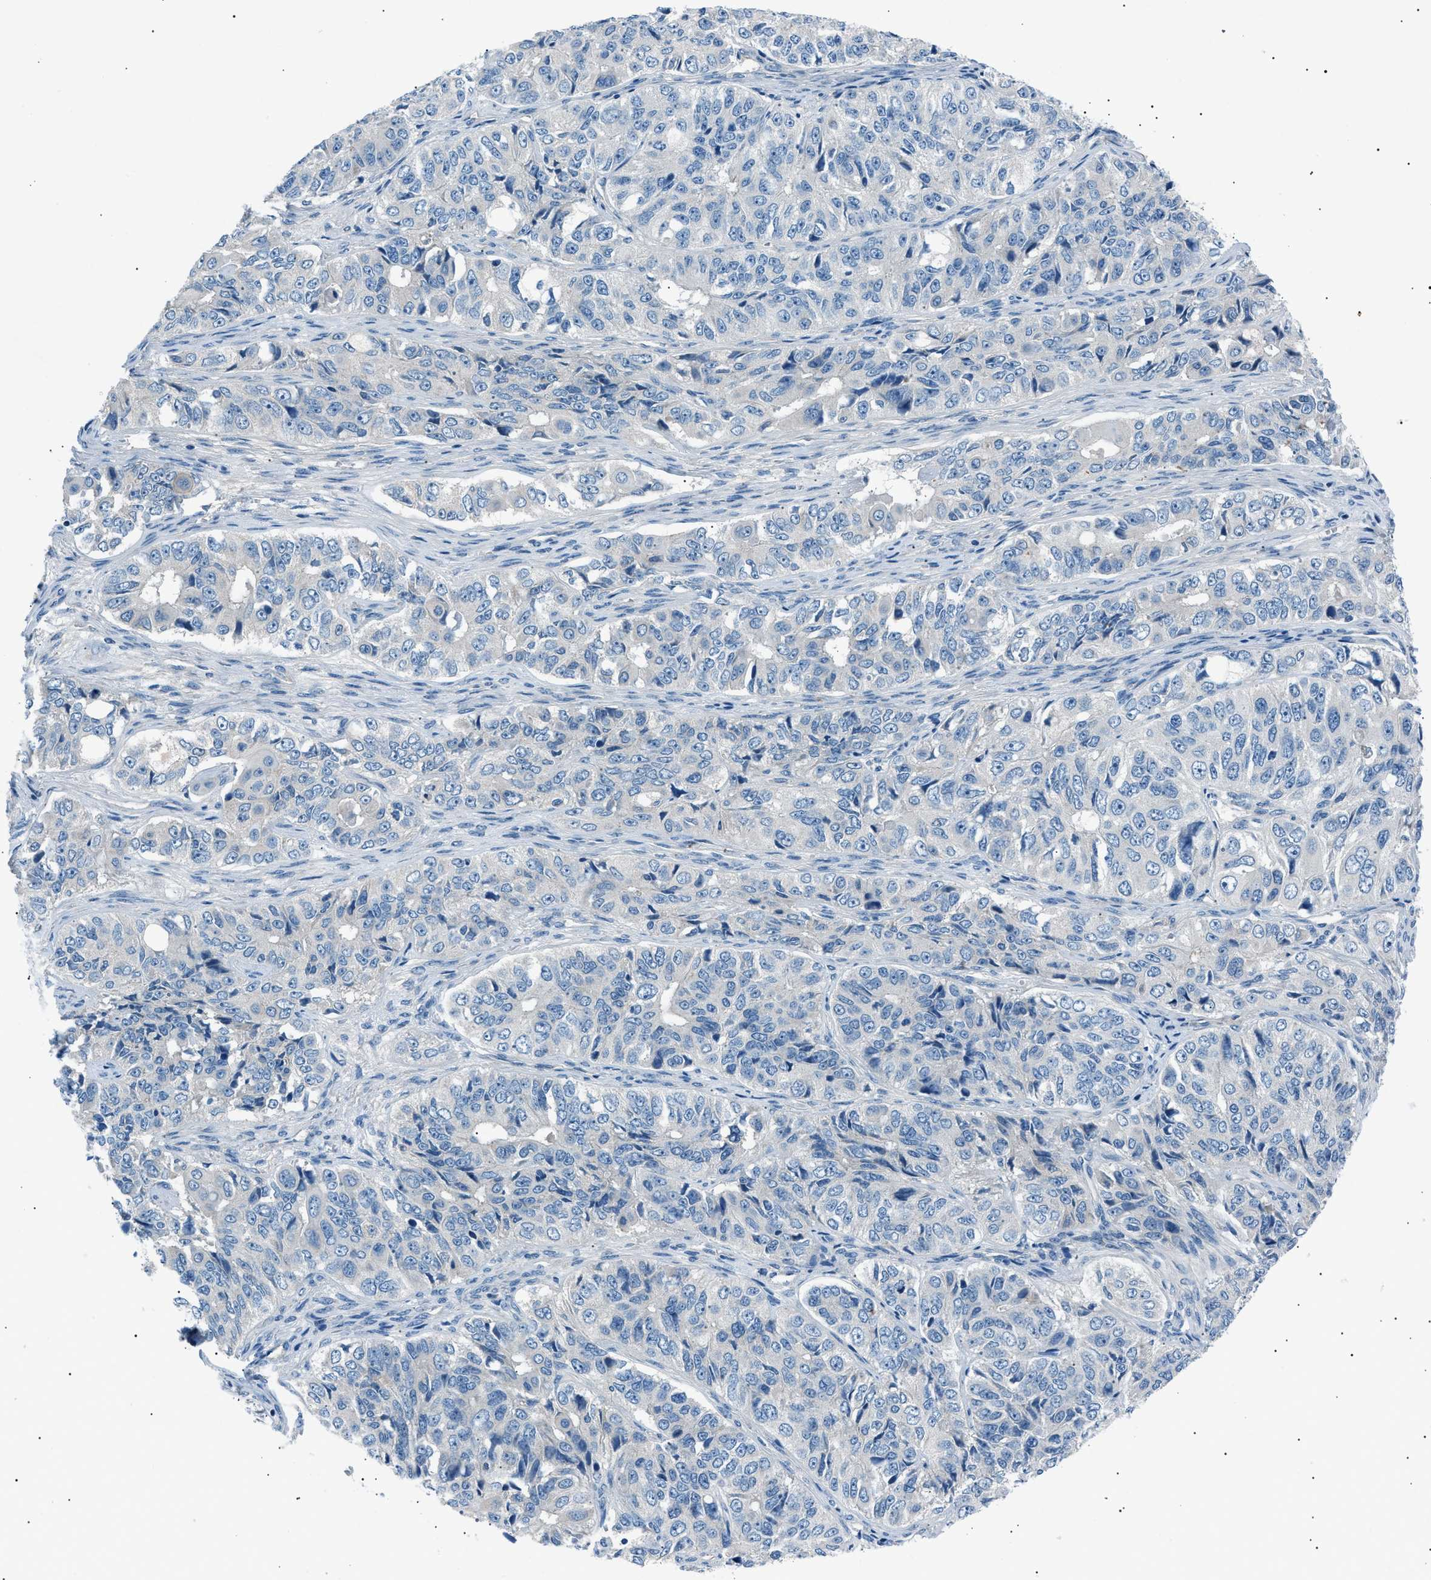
{"staining": {"intensity": "negative", "quantity": "none", "location": "none"}, "tissue": "ovarian cancer", "cell_type": "Tumor cells", "image_type": "cancer", "snomed": [{"axis": "morphology", "description": "Carcinoma, endometroid"}, {"axis": "topography", "description": "Ovary"}], "caption": "This is a image of immunohistochemistry (IHC) staining of ovarian cancer, which shows no staining in tumor cells.", "gene": "LRRC37B", "patient": {"sex": "female", "age": 51}}